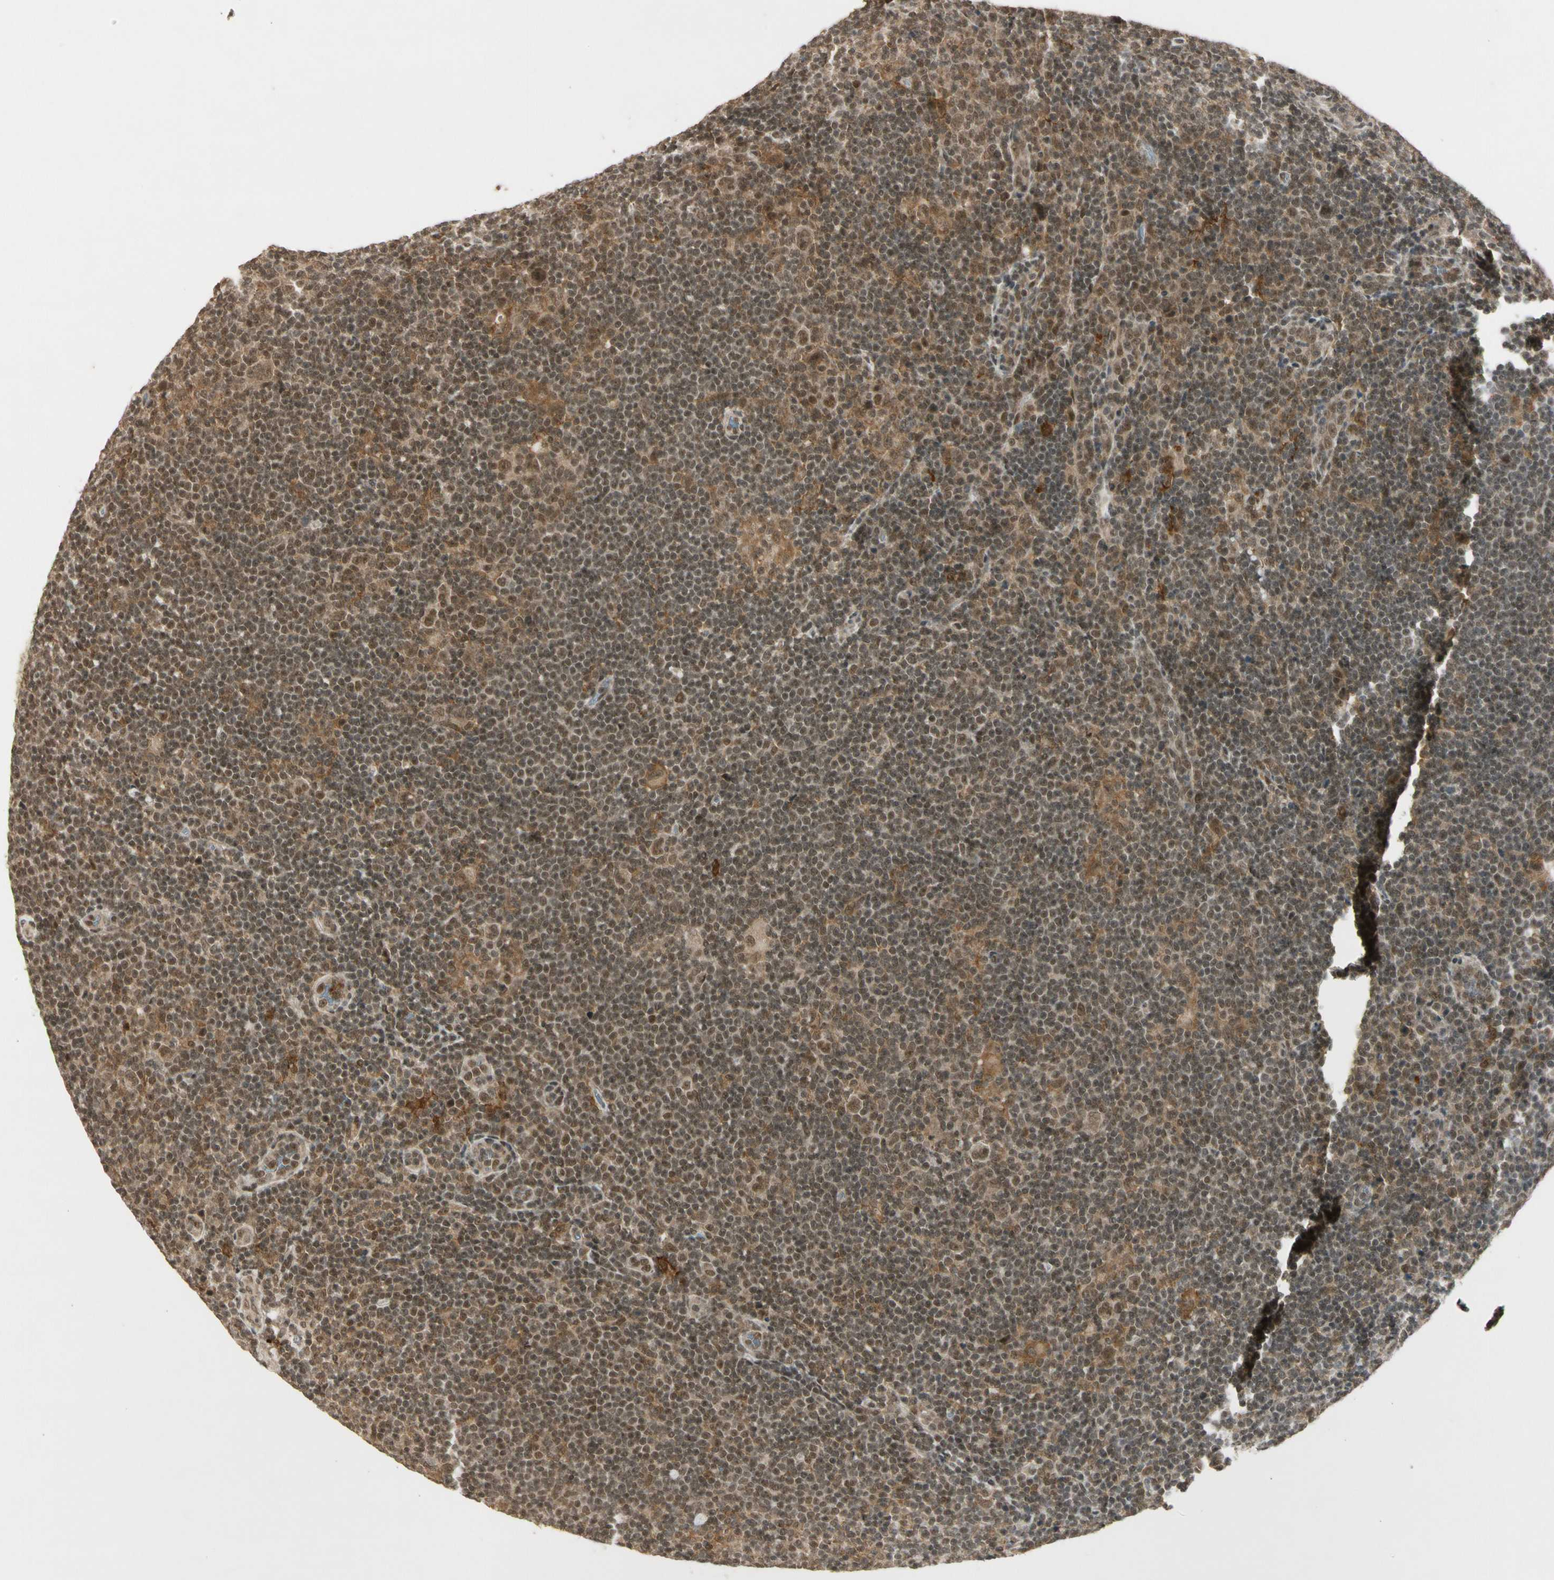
{"staining": {"intensity": "moderate", "quantity": ">75%", "location": "cytoplasmic/membranous,nuclear"}, "tissue": "lymphoma", "cell_type": "Tumor cells", "image_type": "cancer", "snomed": [{"axis": "morphology", "description": "Hodgkin's disease, NOS"}, {"axis": "topography", "description": "Lymph node"}], "caption": "Hodgkin's disease stained with DAB immunohistochemistry displays medium levels of moderate cytoplasmic/membranous and nuclear staining in about >75% of tumor cells.", "gene": "ZNF135", "patient": {"sex": "female", "age": 57}}